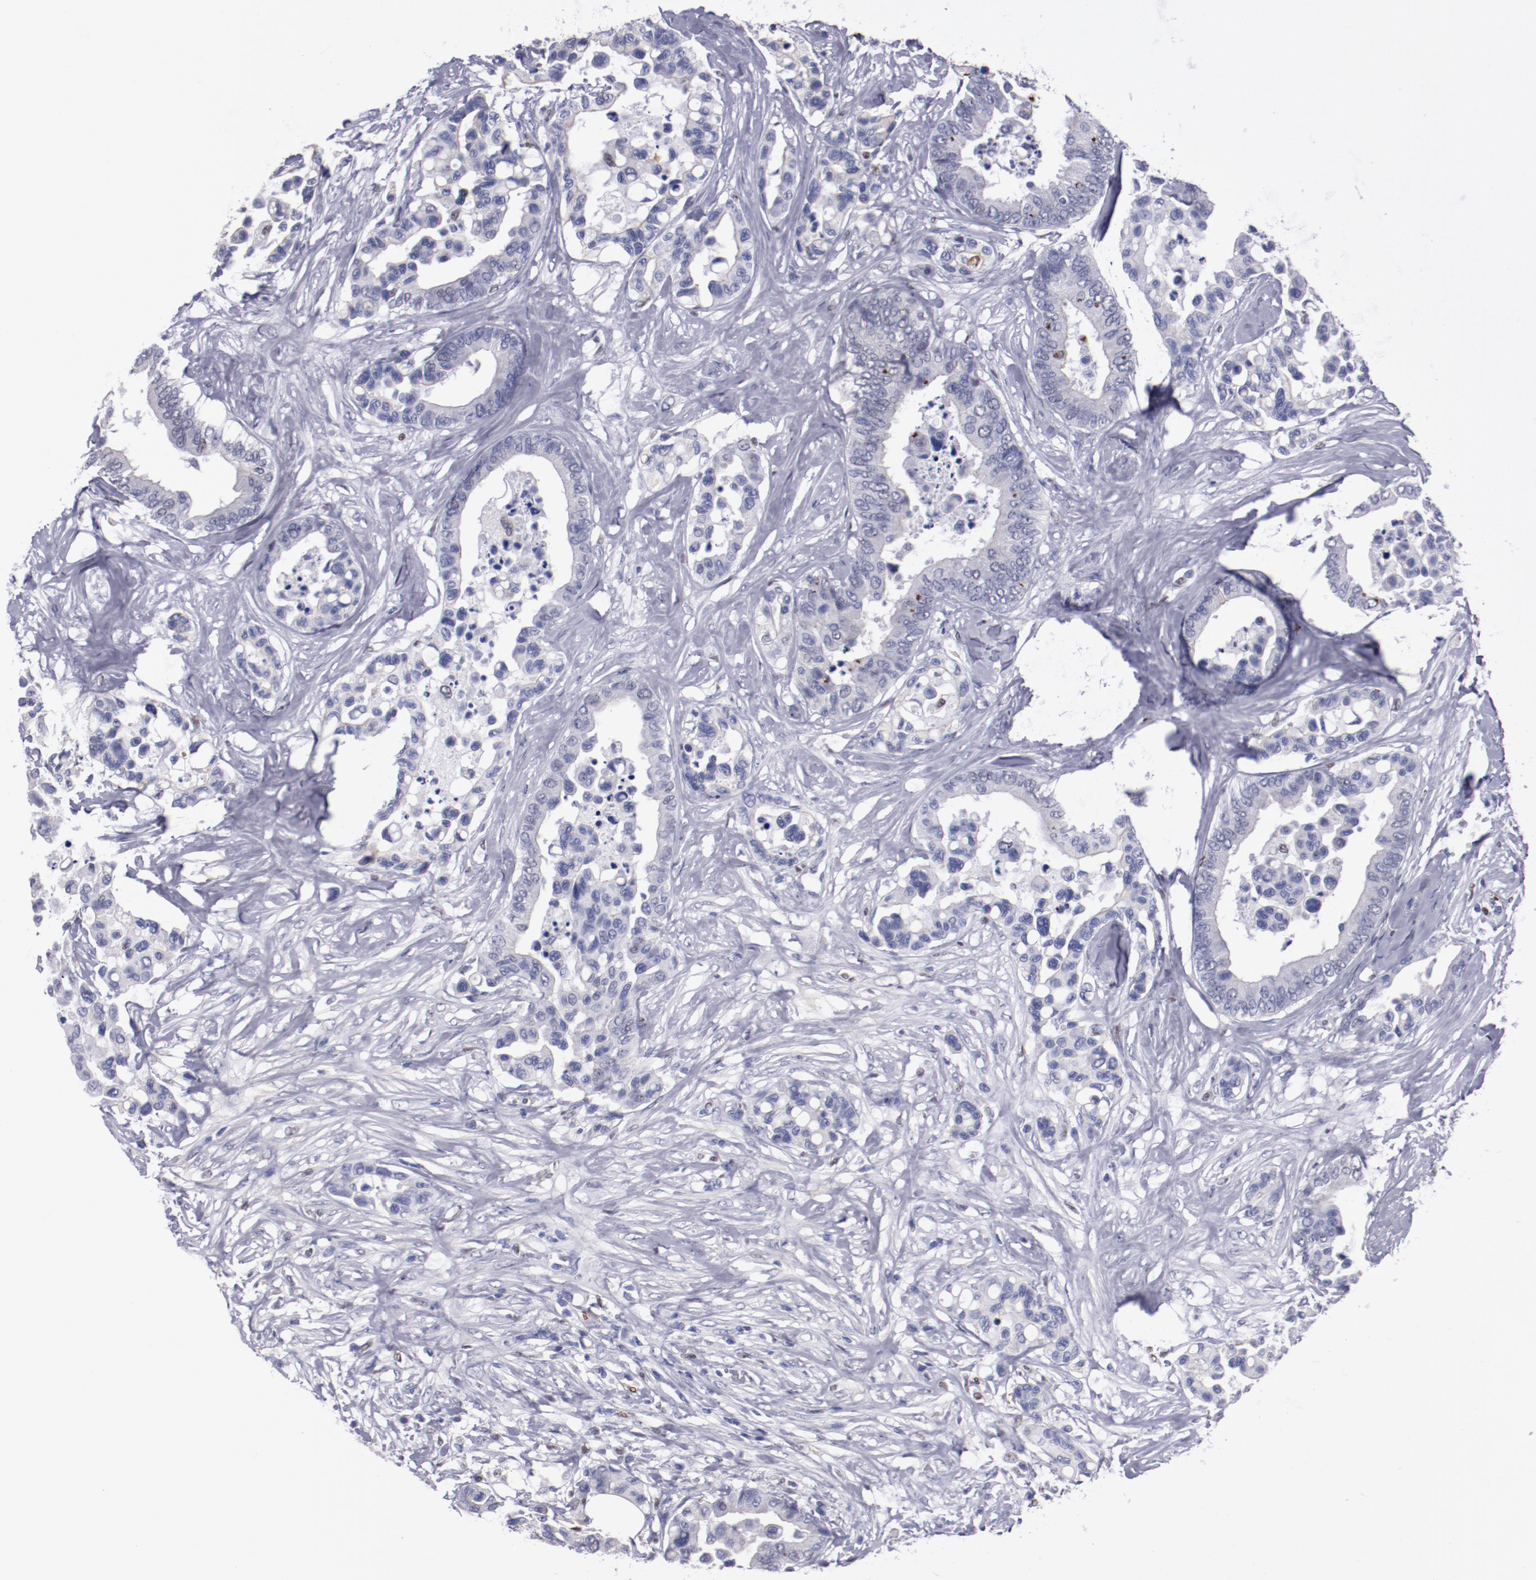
{"staining": {"intensity": "negative", "quantity": "none", "location": "none"}, "tissue": "colorectal cancer", "cell_type": "Tumor cells", "image_type": "cancer", "snomed": [{"axis": "morphology", "description": "Adenocarcinoma, NOS"}, {"axis": "topography", "description": "Colon"}], "caption": "High power microscopy image of an immunohistochemistry histopathology image of colorectal adenocarcinoma, revealing no significant positivity in tumor cells.", "gene": "IRF8", "patient": {"sex": "male", "age": 82}}